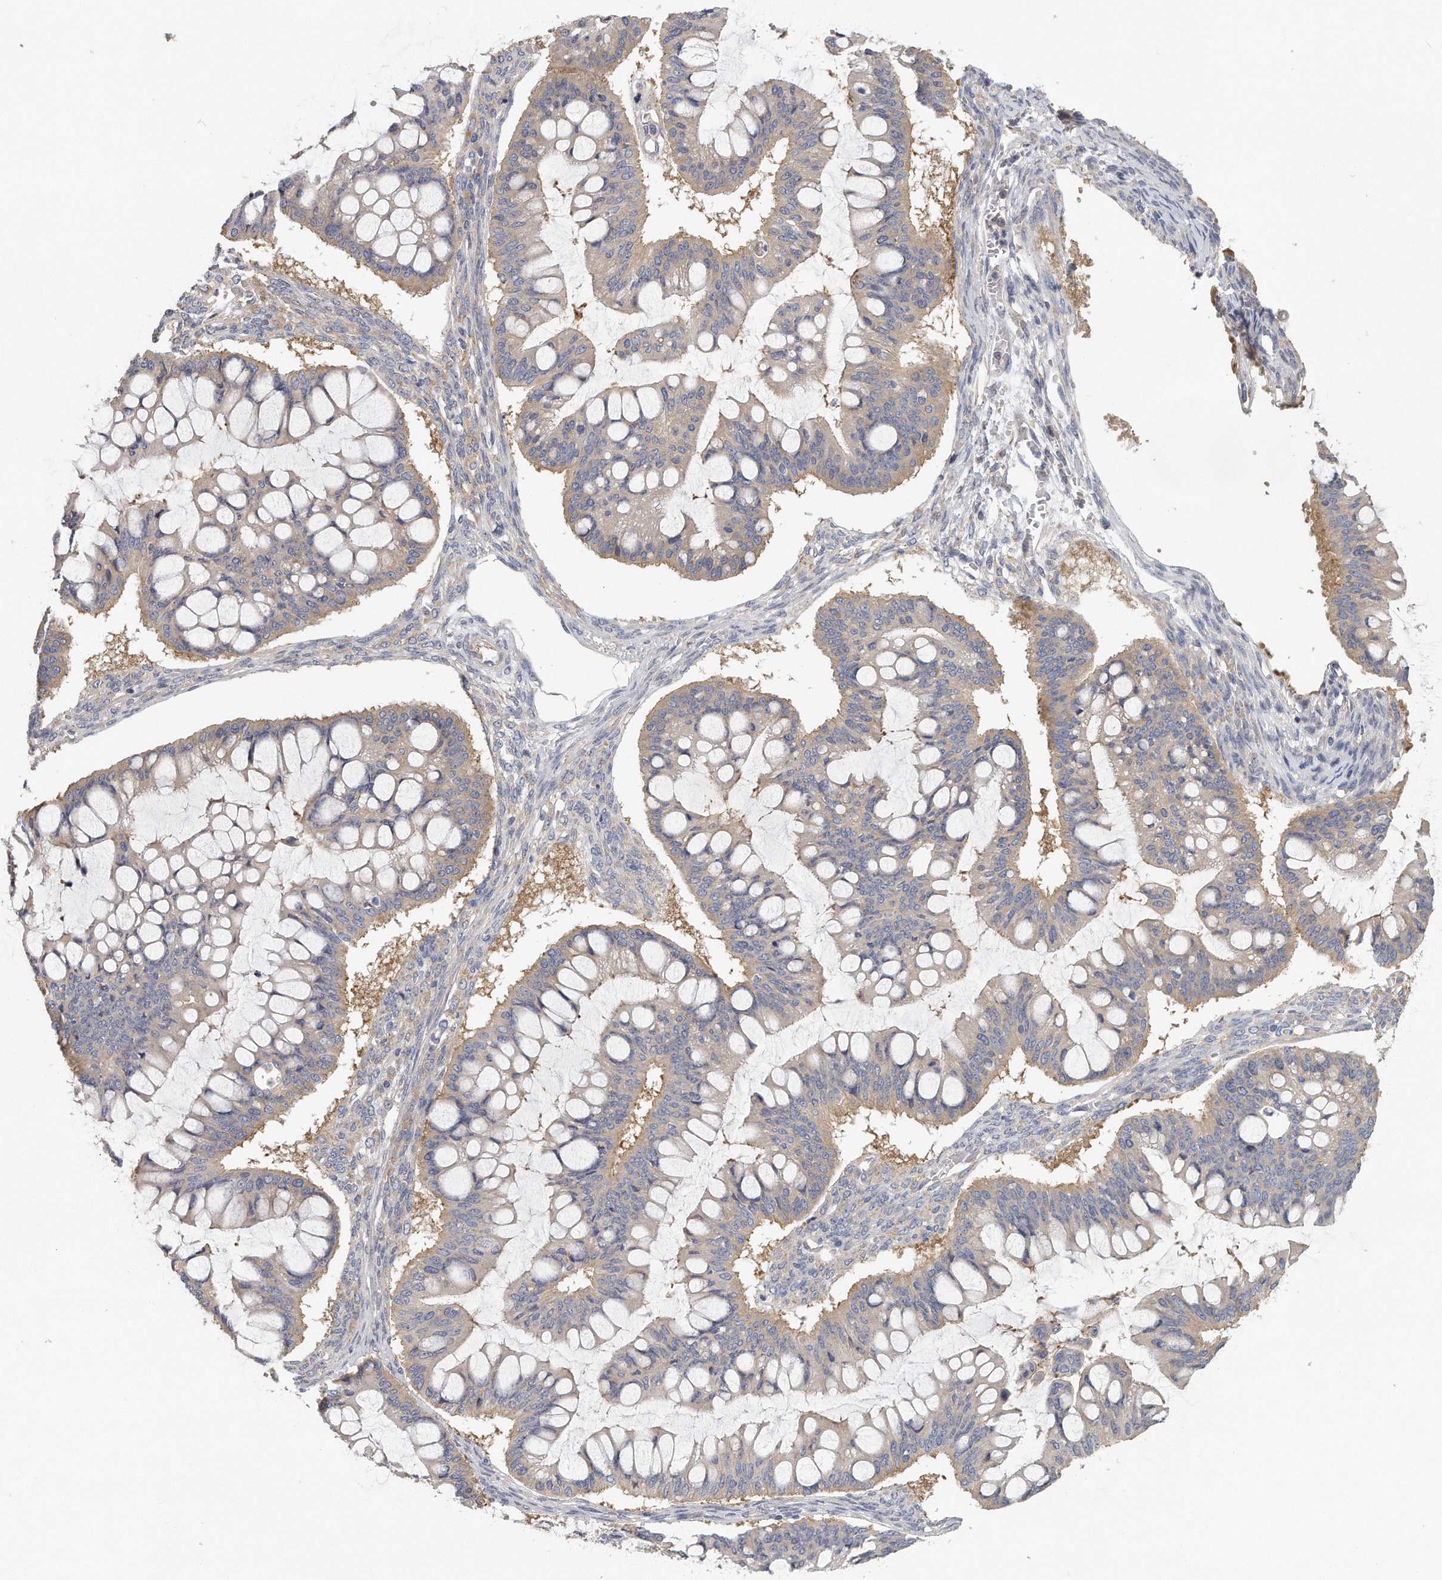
{"staining": {"intensity": "weak", "quantity": "<25%", "location": "cytoplasmic/membranous"}, "tissue": "ovarian cancer", "cell_type": "Tumor cells", "image_type": "cancer", "snomed": [{"axis": "morphology", "description": "Cystadenocarcinoma, mucinous, NOS"}, {"axis": "topography", "description": "Ovary"}], "caption": "Tumor cells show no significant protein expression in ovarian mucinous cystadenocarcinoma.", "gene": "EIF3I", "patient": {"sex": "female", "age": 73}}